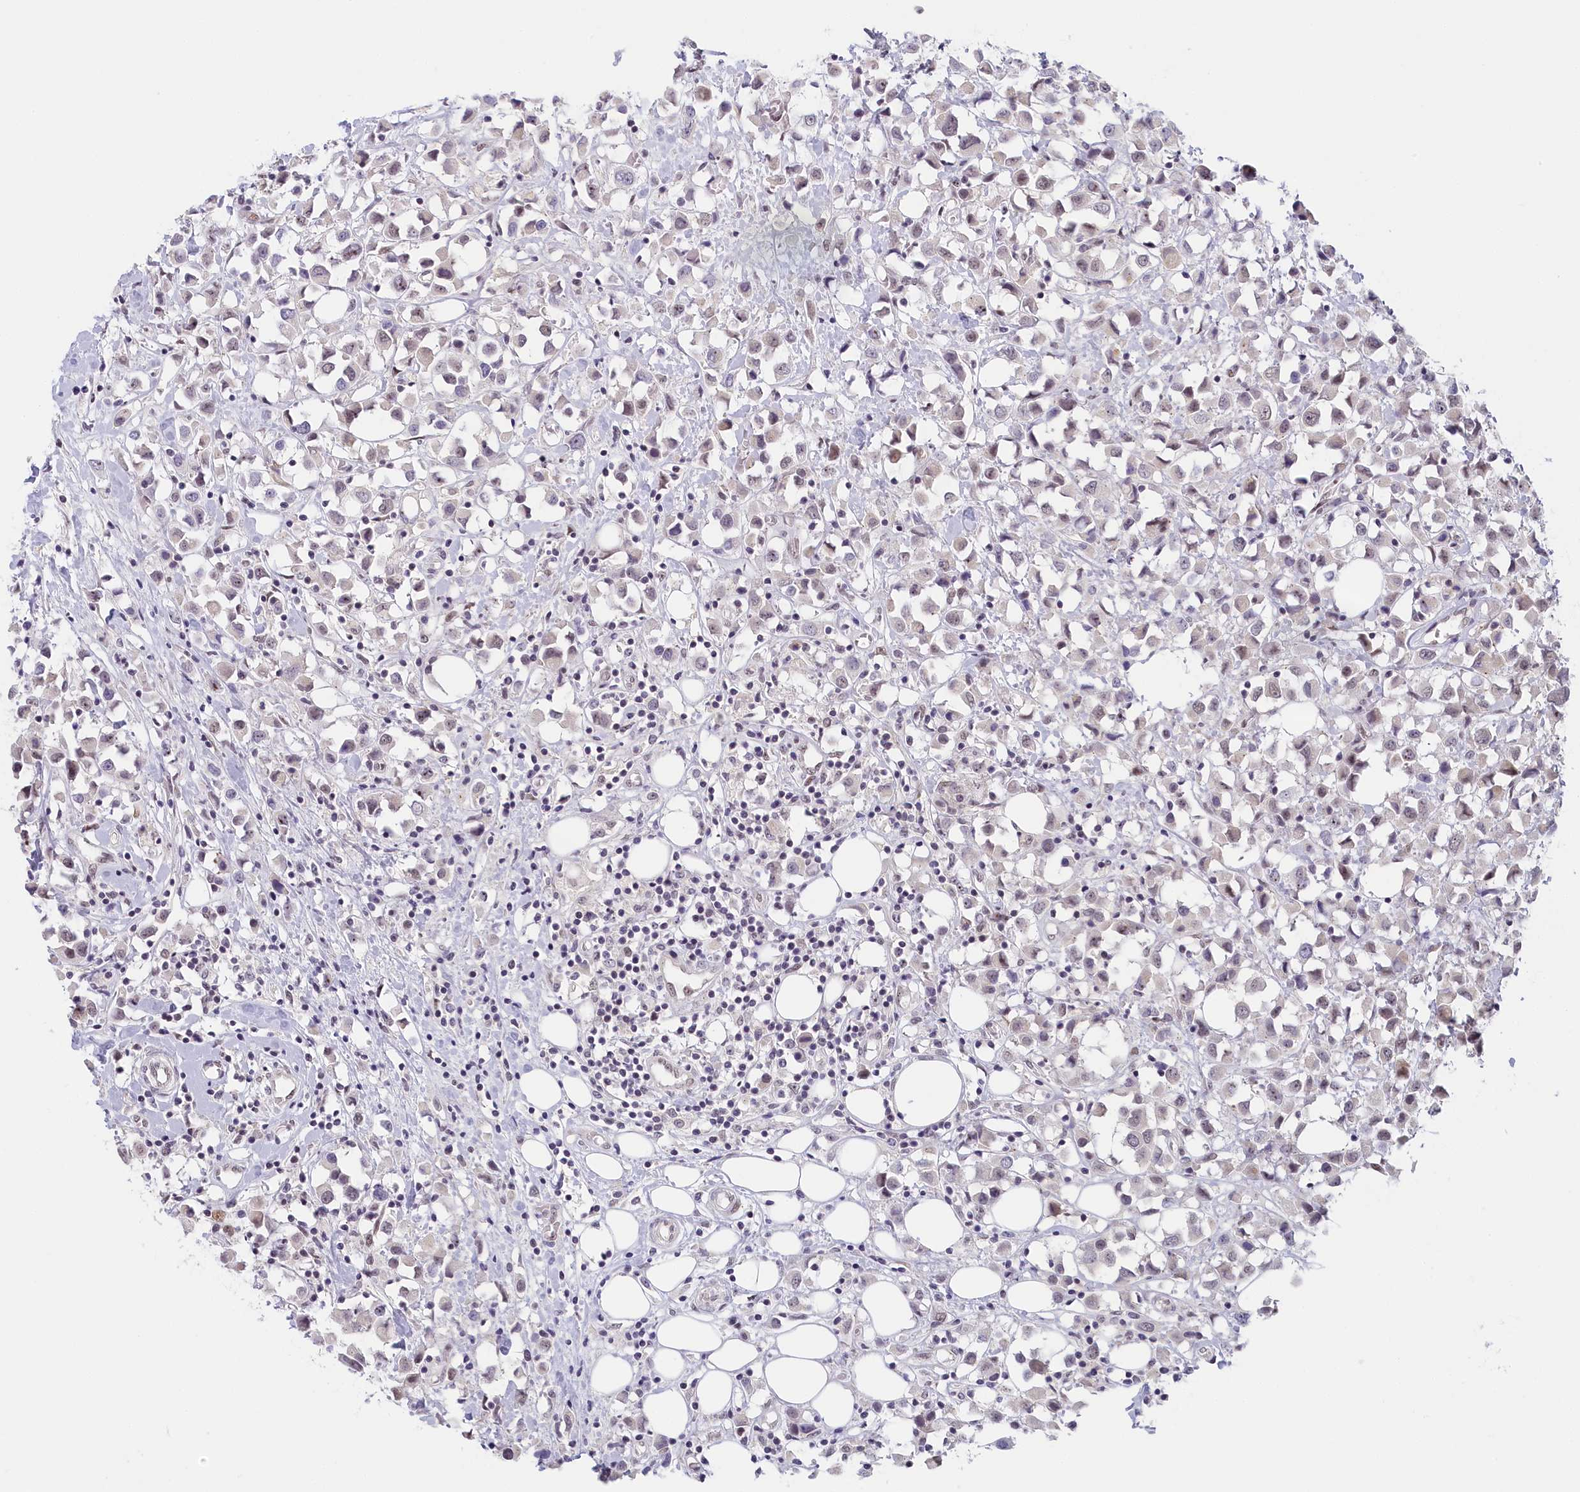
{"staining": {"intensity": "weak", "quantity": "25%-75%", "location": "nuclear"}, "tissue": "breast cancer", "cell_type": "Tumor cells", "image_type": "cancer", "snomed": [{"axis": "morphology", "description": "Duct carcinoma"}, {"axis": "topography", "description": "Breast"}], "caption": "Protein expression analysis of human breast cancer reveals weak nuclear expression in approximately 25%-75% of tumor cells. Immunohistochemistry stains the protein of interest in brown and the nuclei are stained blue.", "gene": "SEC31B", "patient": {"sex": "female", "age": 61}}